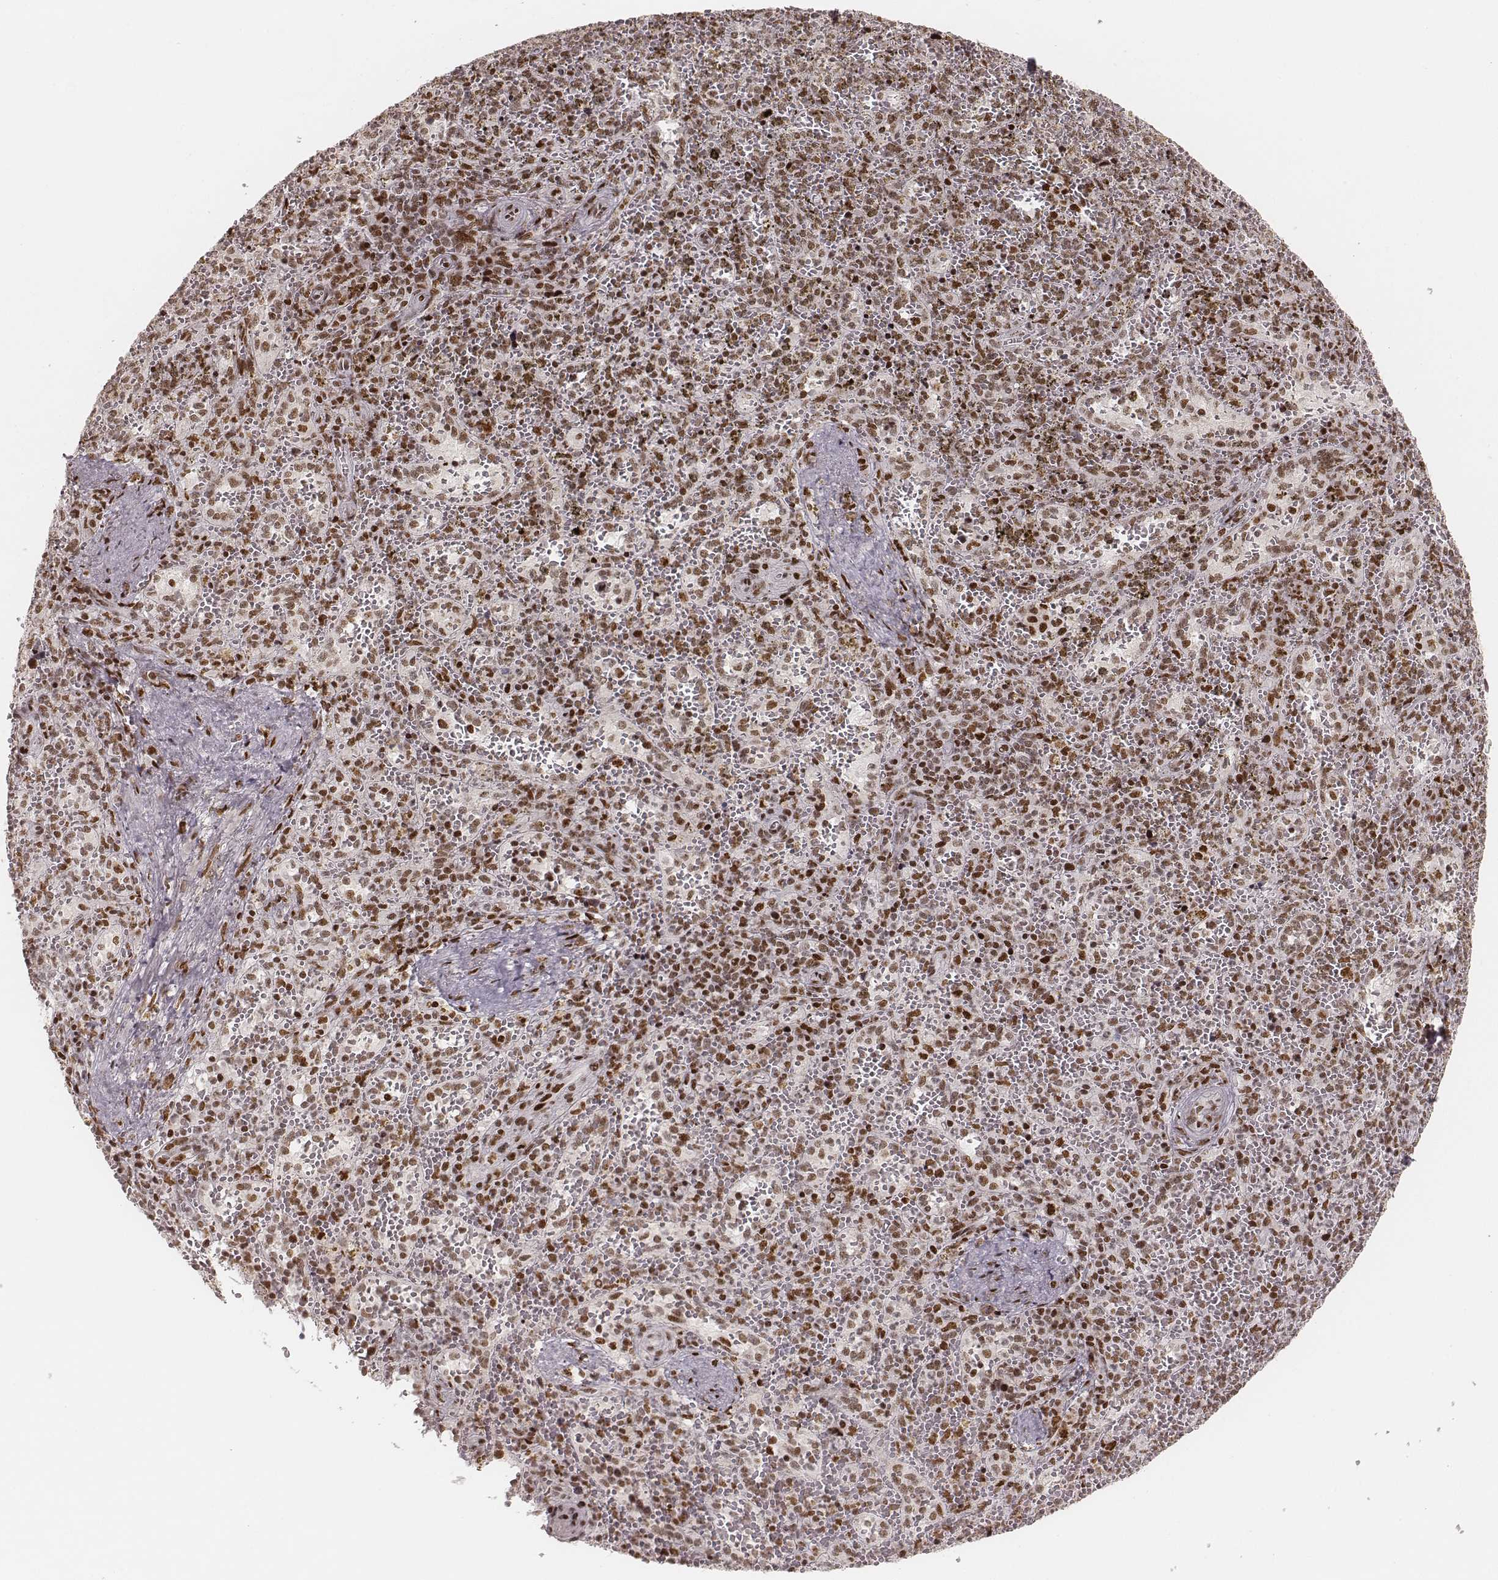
{"staining": {"intensity": "strong", "quantity": ">75%", "location": "nuclear"}, "tissue": "spleen", "cell_type": "Cells in red pulp", "image_type": "normal", "snomed": [{"axis": "morphology", "description": "Normal tissue, NOS"}, {"axis": "topography", "description": "Spleen"}], "caption": "Immunohistochemical staining of benign human spleen reveals strong nuclear protein staining in about >75% of cells in red pulp. (DAB (3,3'-diaminobenzidine) IHC, brown staining for protein, blue staining for nuclei).", "gene": "HNRNPC", "patient": {"sex": "female", "age": 50}}